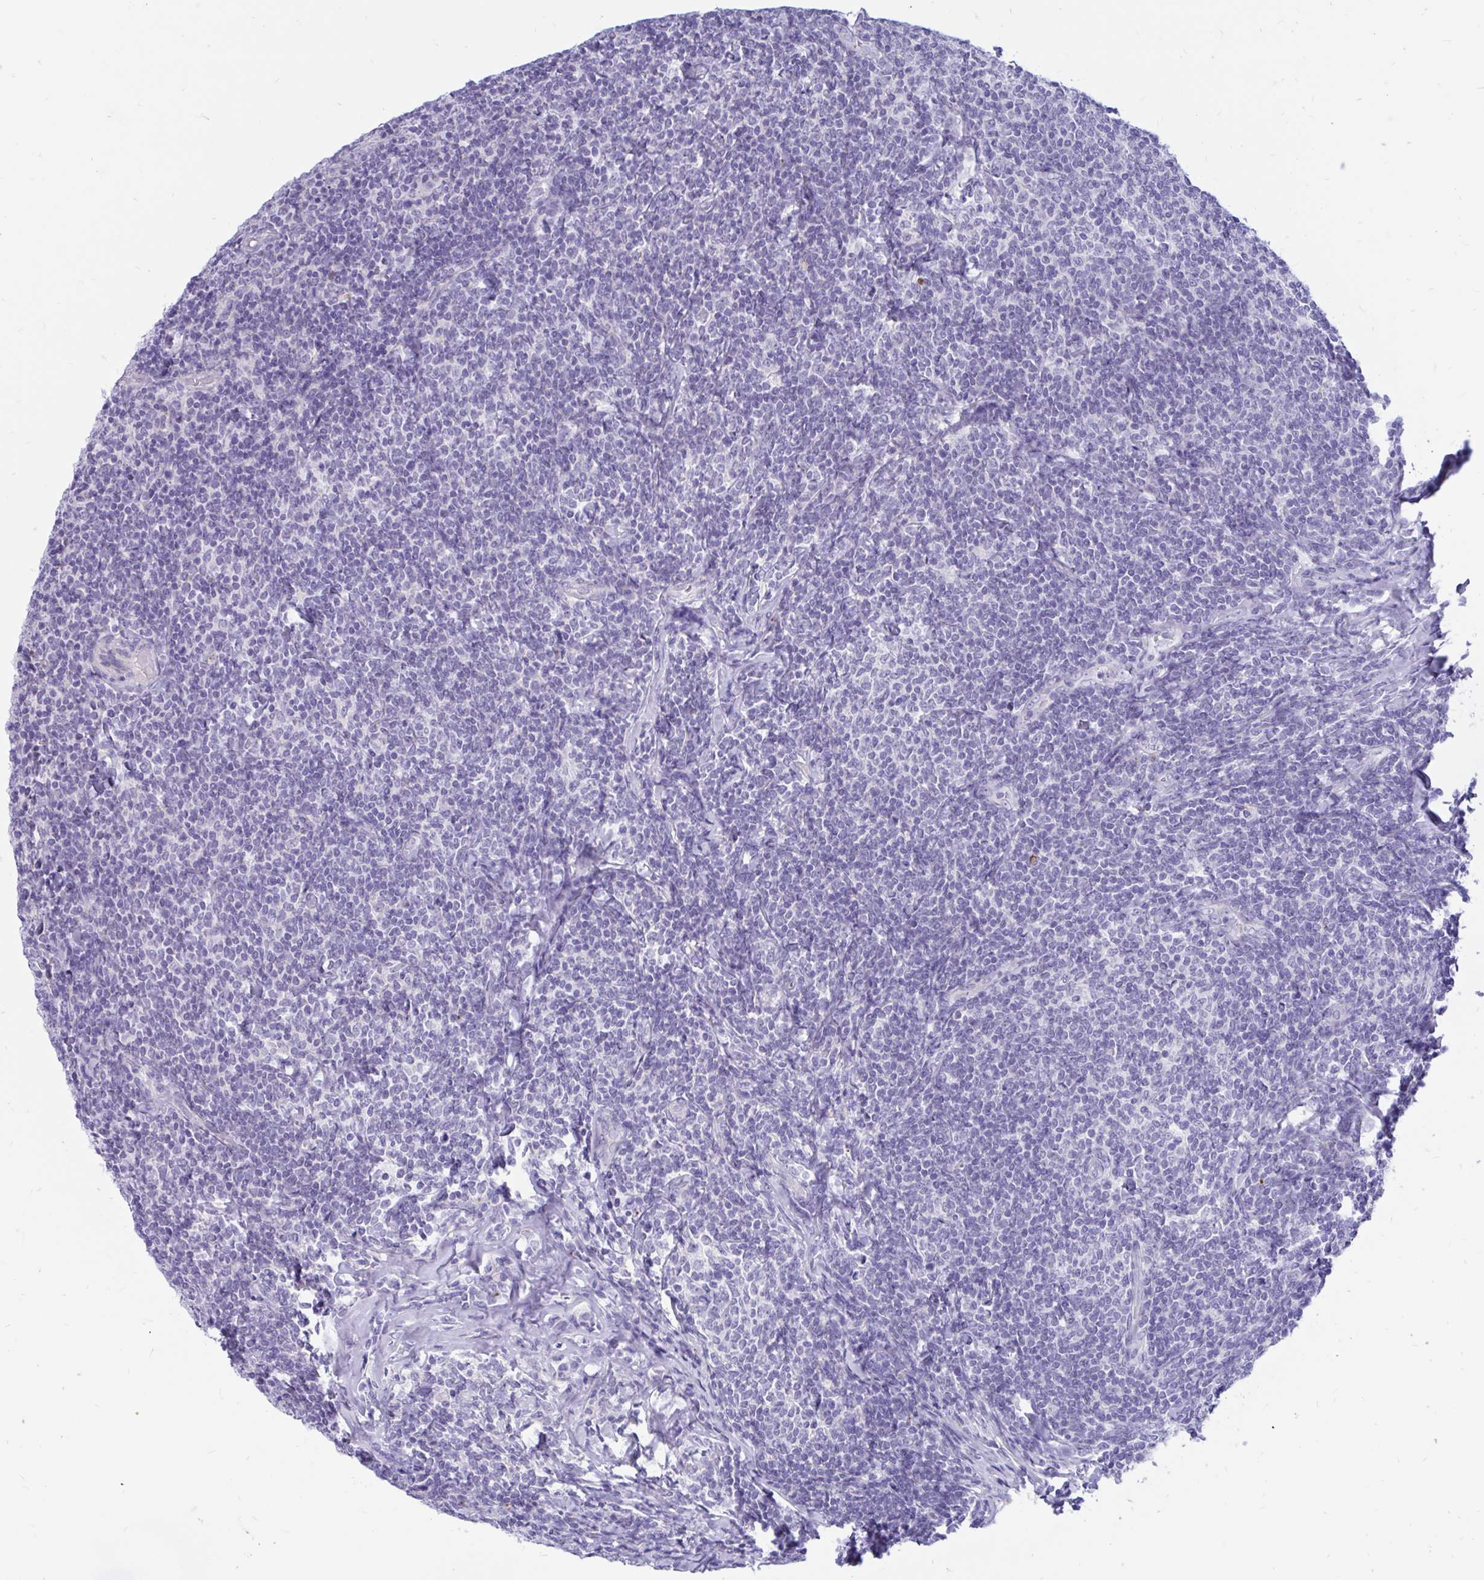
{"staining": {"intensity": "negative", "quantity": "none", "location": "none"}, "tissue": "lymphoma", "cell_type": "Tumor cells", "image_type": "cancer", "snomed": [{"axis": "morphology", "description": "Malignant lymphoma, non-Hodgkin's type, Low grade"}, {"axis": "topography", "description": "Lymph node"}], "caption": "The immunohistochemistry (IHC) photomicrograph has no significant staining in tumor cells of low-grade malignant lymphoma, non-Hodgkin's type tissue.", "gene": "IGSF5", "patient": {"sex": "male", "age": 52}}